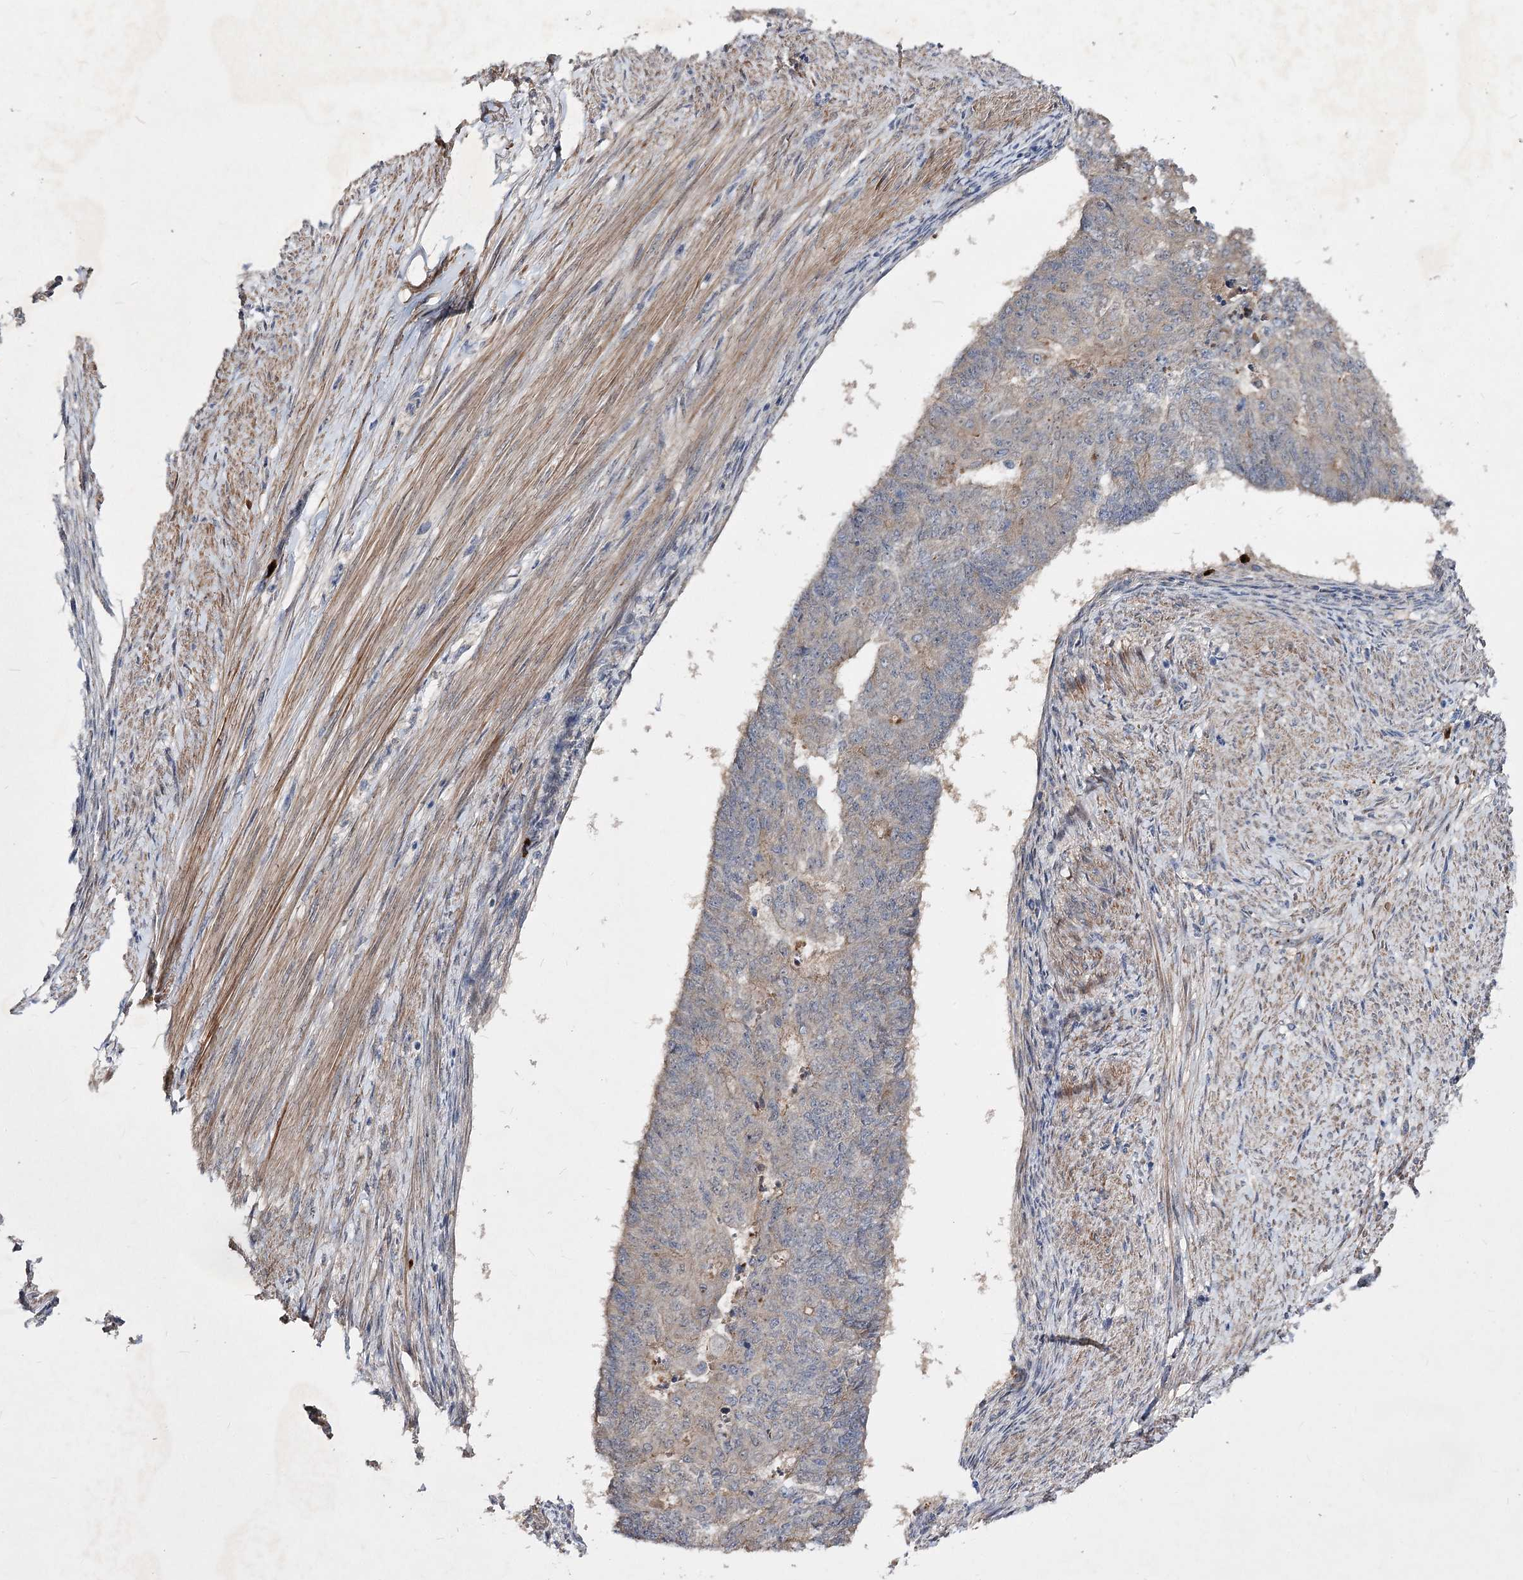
{"staining": {"intensity": "negative", "quantity": "none", "location": "none"}, "tissue": "endometrial cancer", "cell_type": "Tumor cells", "image_type": "cancer", "snomed": [{"axis": "morphology", "description": "Adenocarcinoma, NOS"}, {"axis": "topography", "description": "Endometrium"}], "caption": "An immunohistochemistry image of endometrial cancer (adenocarcinoma) is shown. There is no staining in tumor cells of endometrial cancer (adenocarcinoma). The staining is performed using DAB (3,3'-diaminobenzidine) brown chromogen with nuclei counter-stained in using hematoxylin.", "gene": "MINDY3", "patient": {"sex": "female", "age": 32}}